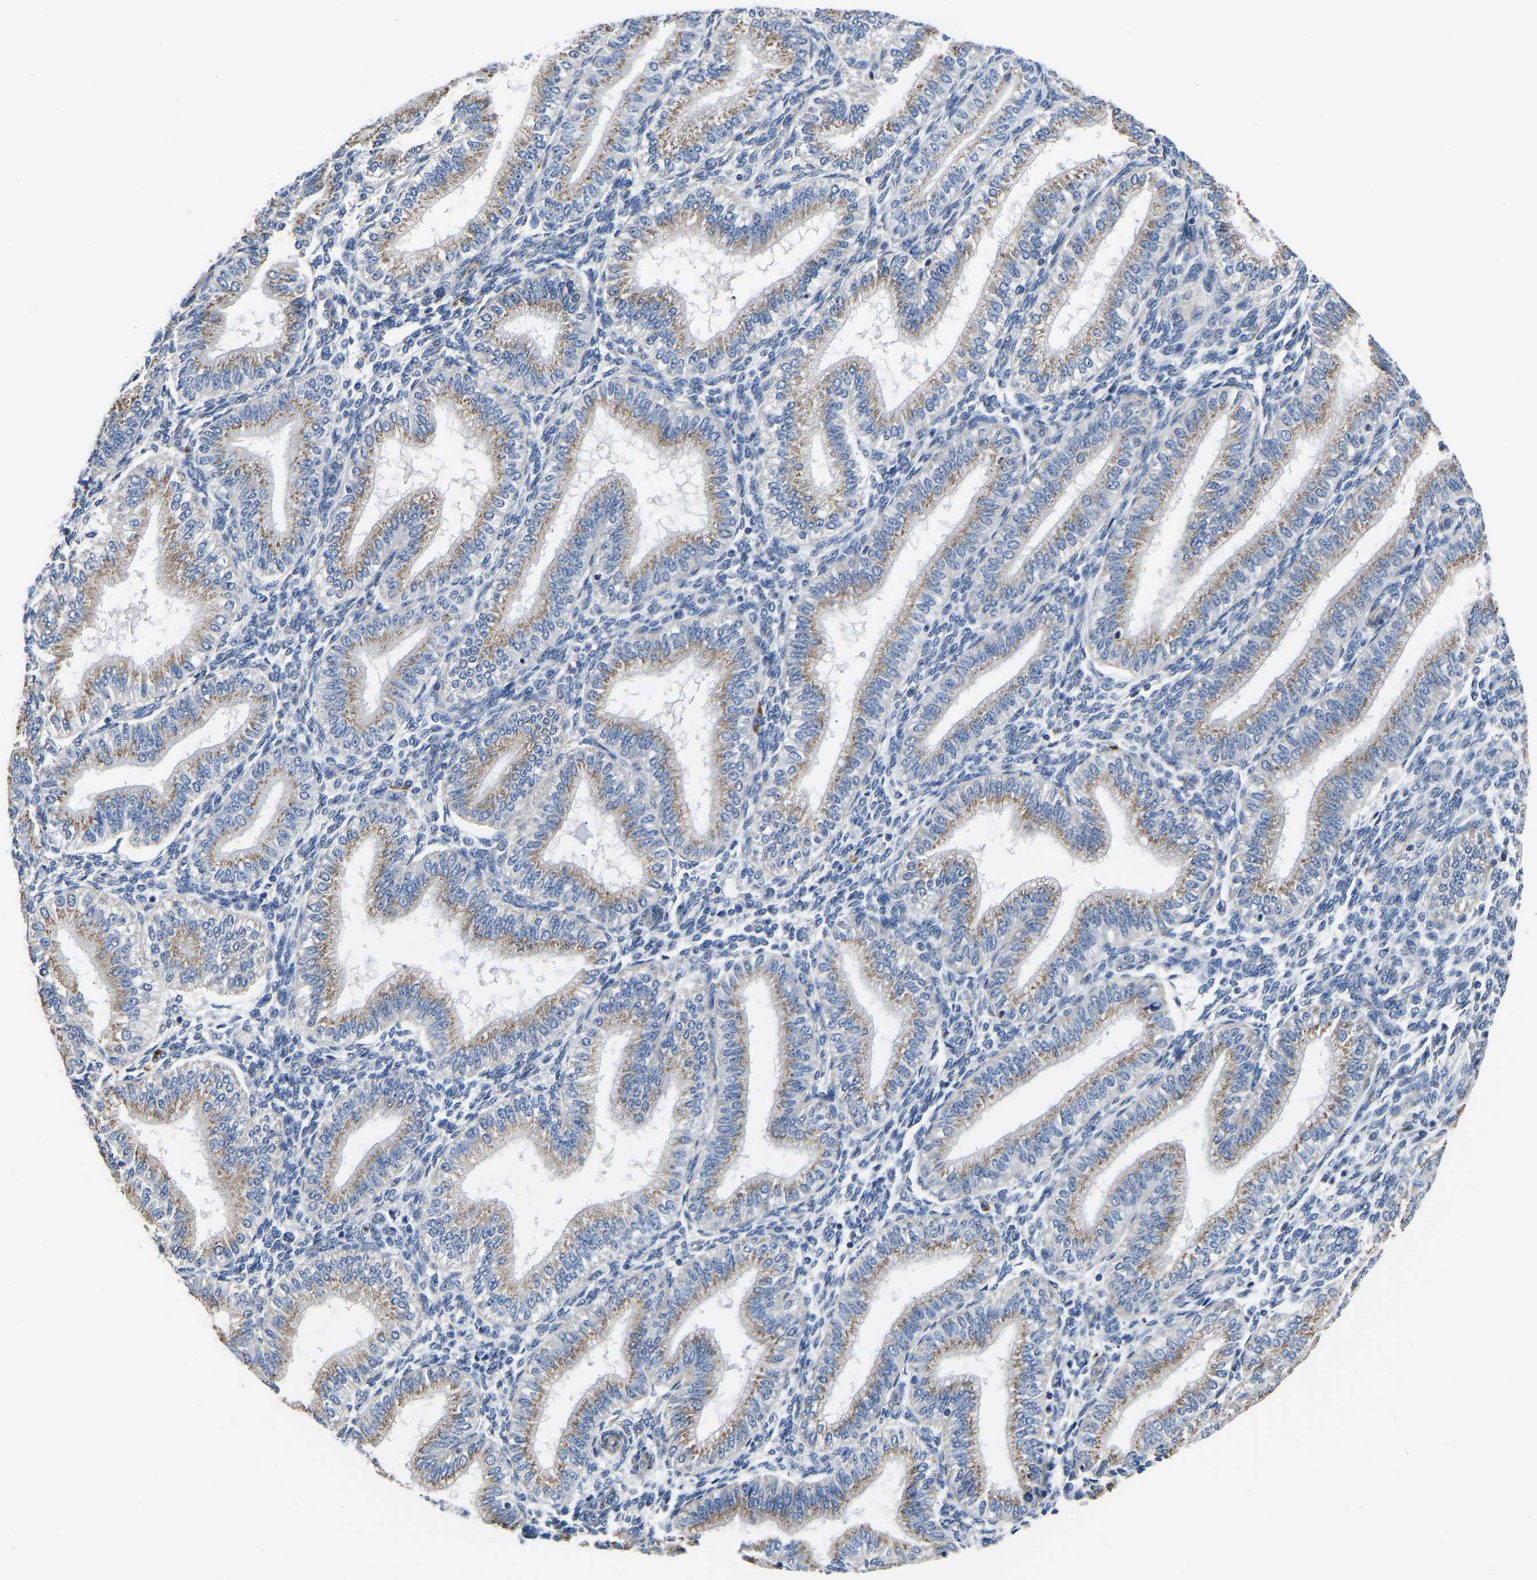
{"staining": {"intensity": "negative", "quantity": "none", "location": "none"}, "tissue": "endometrium", "cell_type": "Cells in endometrial stroma", "image_type": "normal", "snomed": [{"axis": "morphology", "description": "Normal tissue, NOS"}, {"axis": "topography", "description": "Endometrium"}], "caption": "DAB immunohistochemical staining of benign human endometrium shows no significant expression in cells in endometrial stroma. The staining is performed using DAB (3,3'-diaminobenzidine) brown chromogen with nuclei counter-stained in using hematoxylin.", "gene": "PDLIM7", "patient": {"sex": "female", "age": 39}}